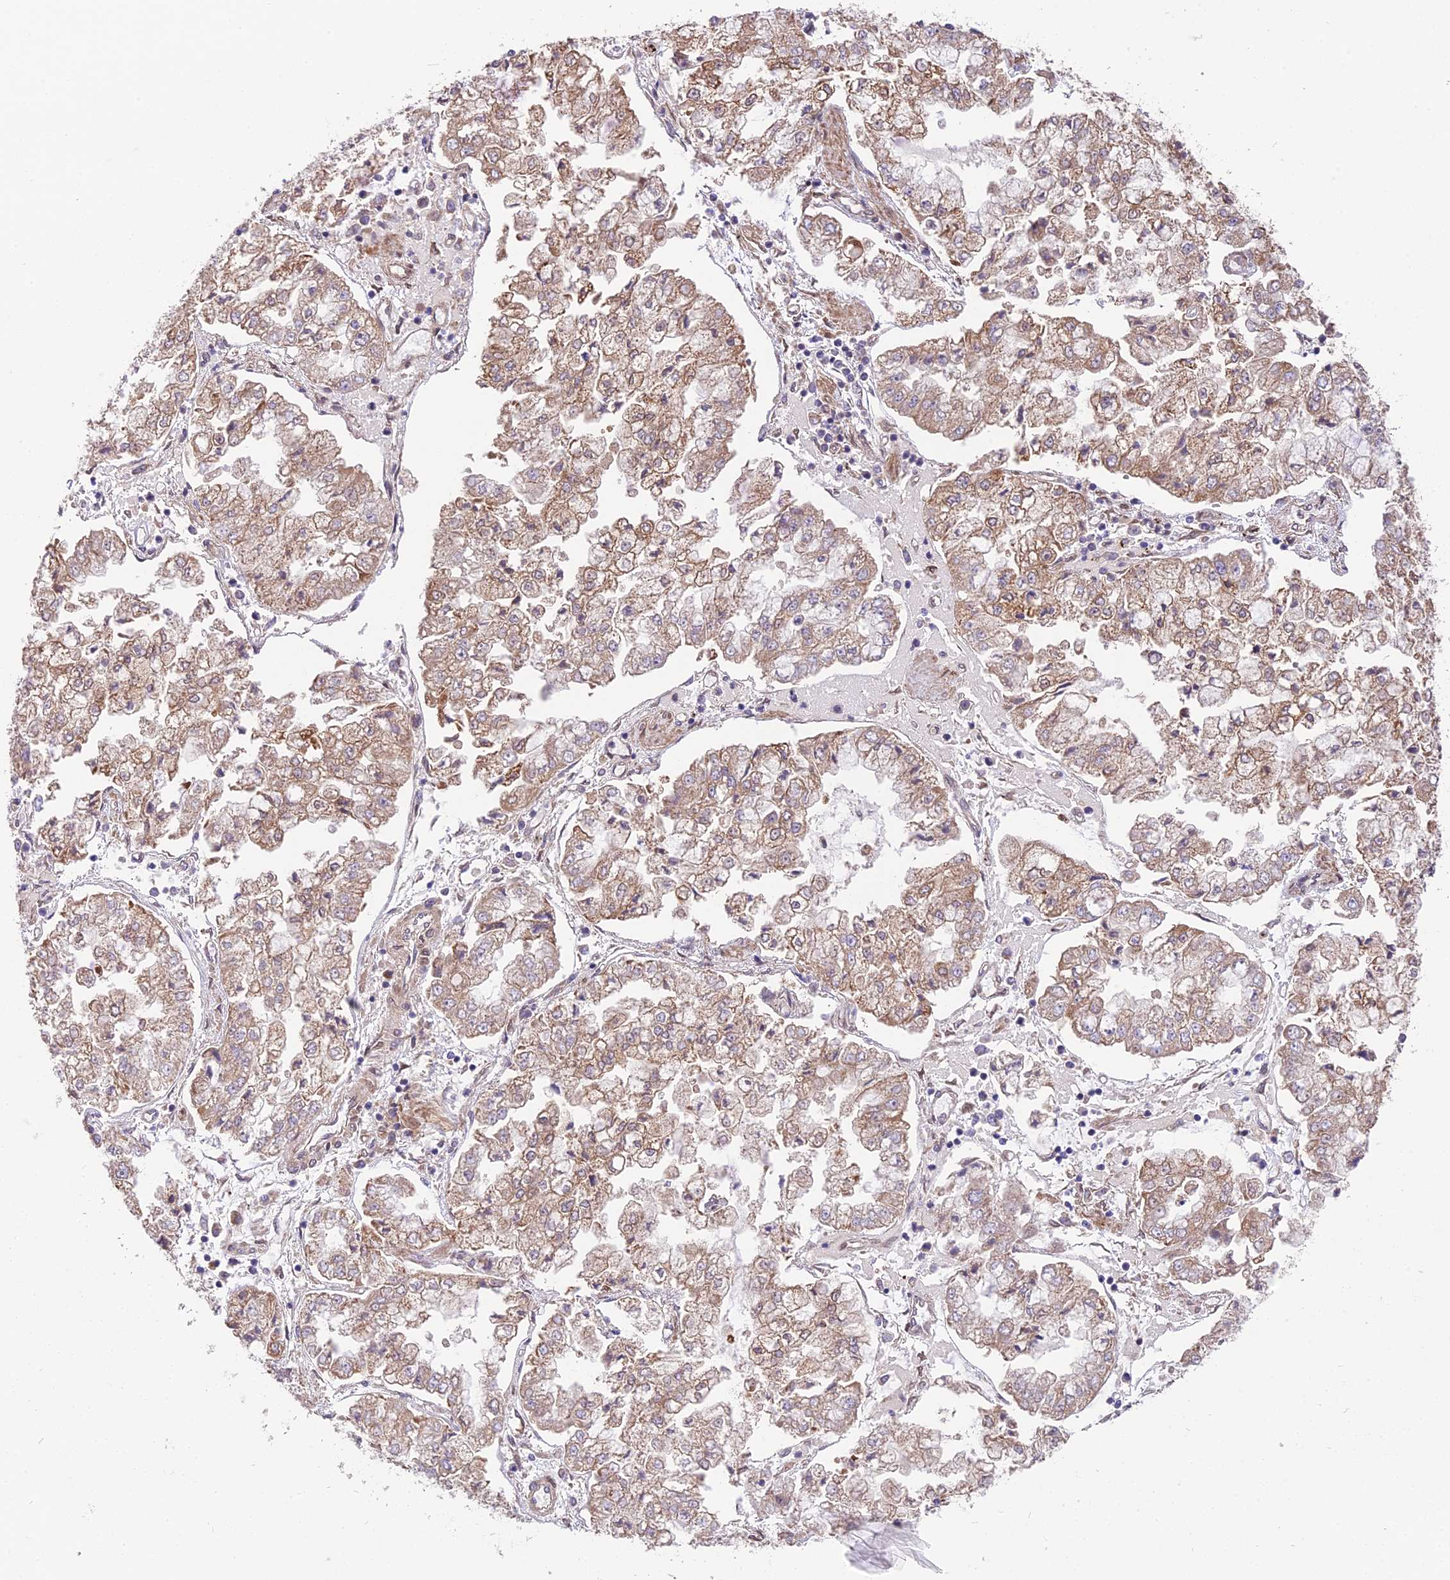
{"staining": {"intensity": "moderate", "quantity": ">75%", "location": "cytoplasmic/membranous"}, "tissue": "stomach cancer", "cell_type": "Tumor cells", "image_type": "cancer", "snomed": [{"axis": "morphology", "description": "Adenocarcinoma, NOS"}, {"axis": "topography", "description": "Stomach"}], "caption": "Human stomach cancer stained with a brown dye exhibits moderate cytoplasmic/membranous positive positivity in about >75% of tumor cells.", "gene": "CYP2R1", "patient": {"sex": "male", "age": 76}}